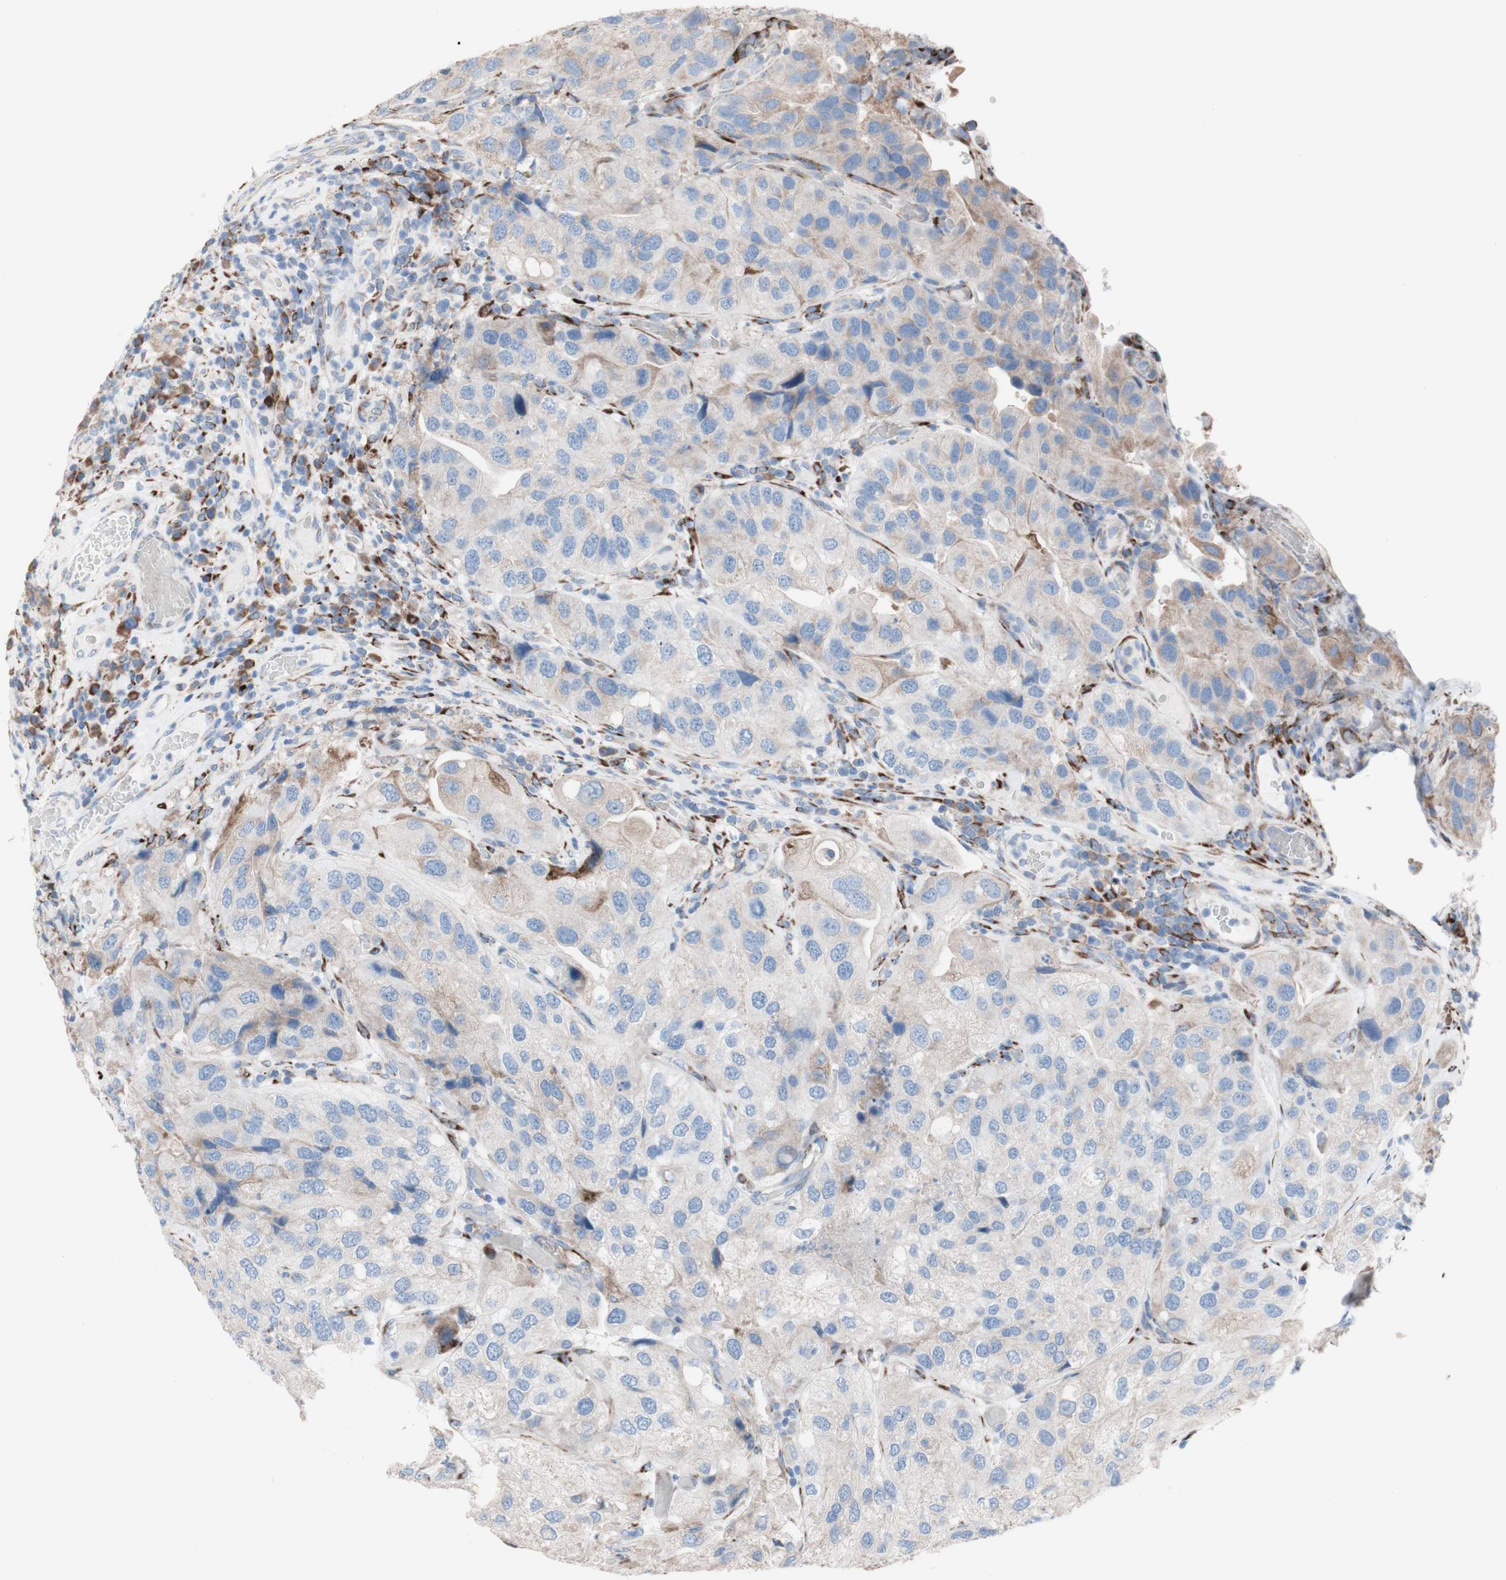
{"staining": {"intensity": "weak", "quantity": "<25%", "location": "cytoplasmic/membranous"}, "tissue": "urothelial cancer", "cell_type": "Tumor cells", "image_type": "cancer", "snomed": [{"axis": "morphology", "description": "Urothelial carcinoma, High grade"}, {"axis": "topography", "description": "Urinary bladder"}], "caption": "Immunohistochemical staining of urothelial carcinoma (high-grade) demonstrates no significant expression in tumor cells. (IHC, brightfield microscopy, high magnification).", "gene": "AGPAT5", "patient": {"sex": "female", "age": 64}}